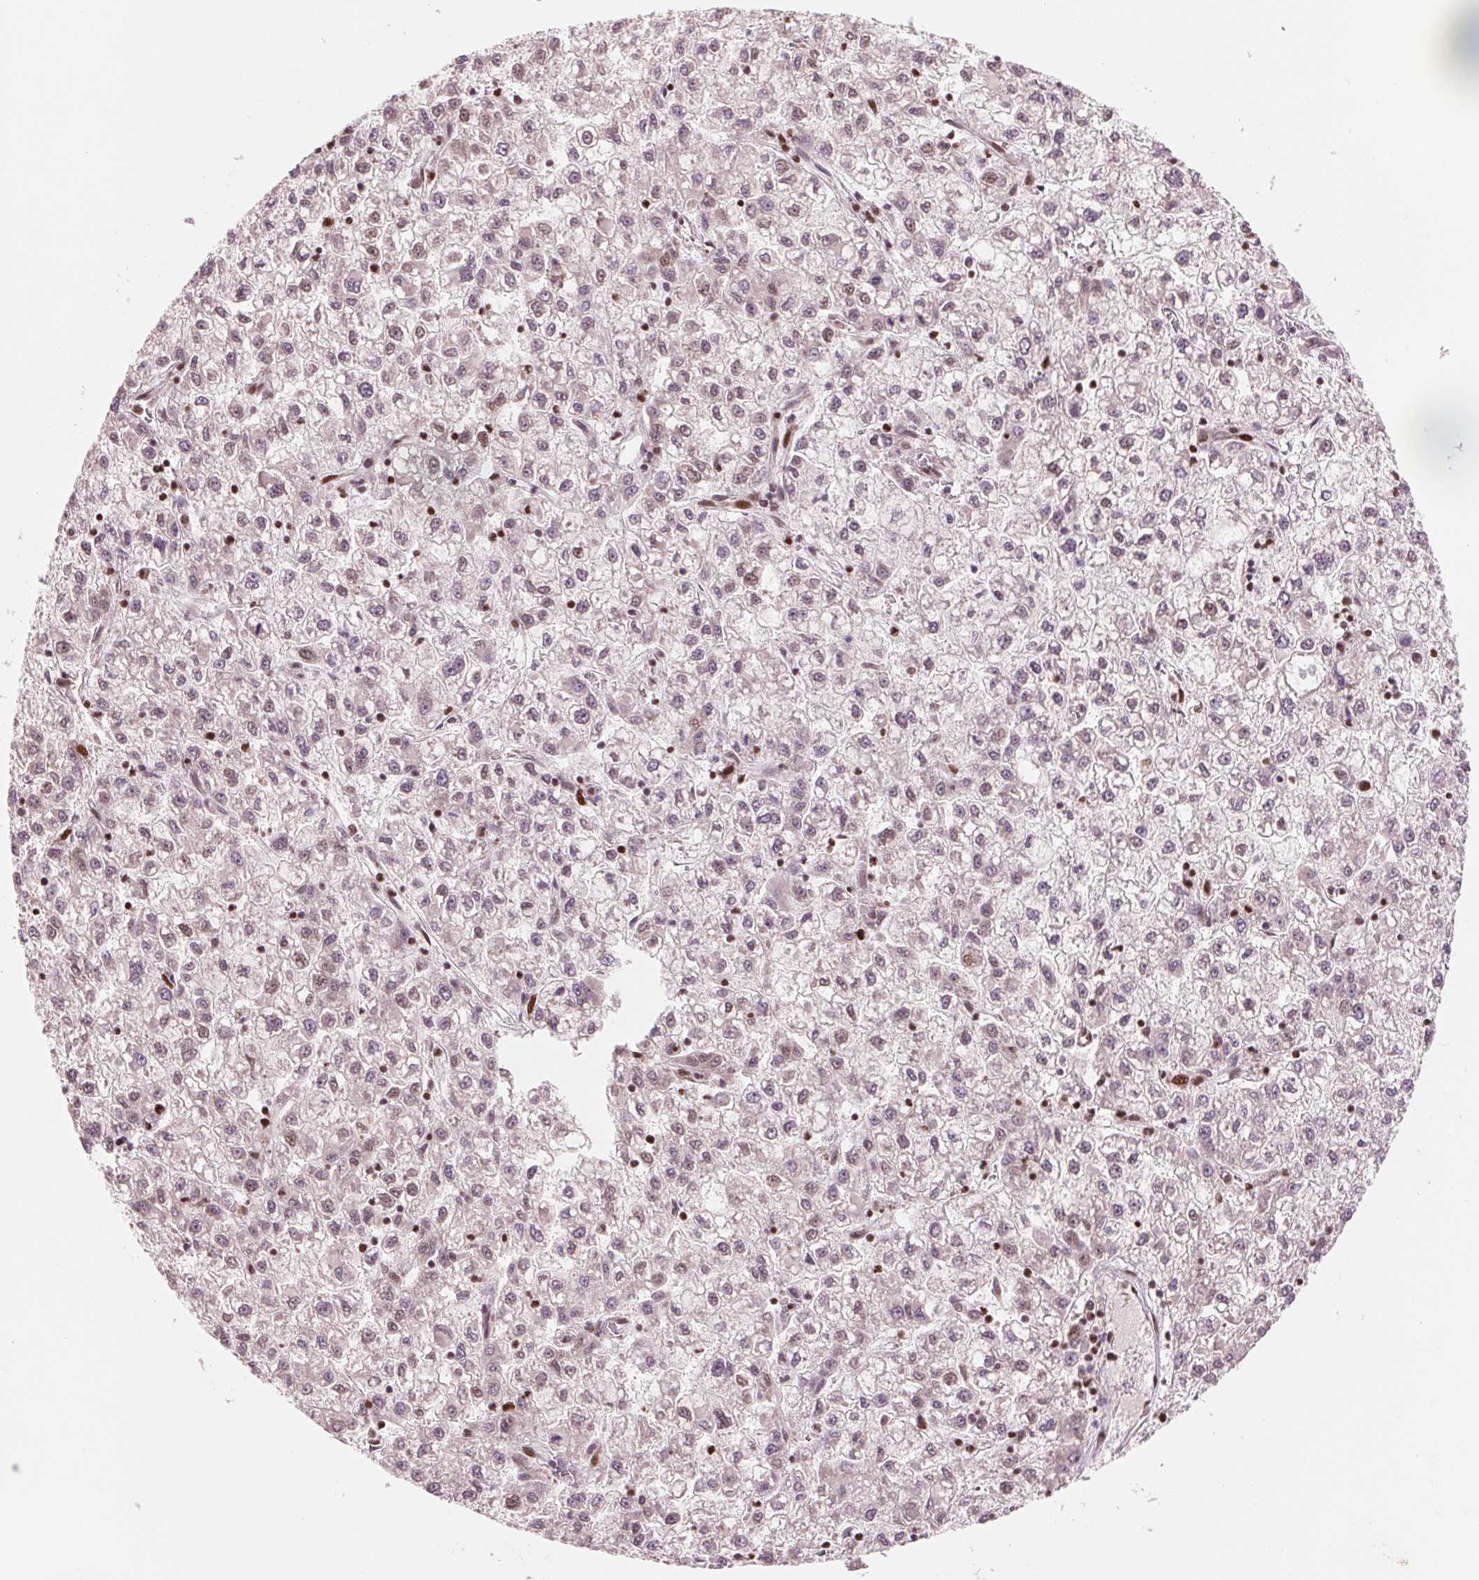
{"staining": {"intensity": "negative", "quantity": "none", "location": "none"}, "tissue": "liver cancer", "cell_type": "Tumor cells", "image_type": "cancer", "snomed": [{"axis": "morphology", "description": "Carcinoma, Hepatocellular, NOS"}, {"axis": "topography", "description": "Liver"}], "caption": "This is an immunohistochemistry (IHC) histopathology image of human liver hepatocellular carcinoma. There is no staining in tumor cells.", "gene": "TTLL9", "patient": {"sex": "male", "age": 40}}